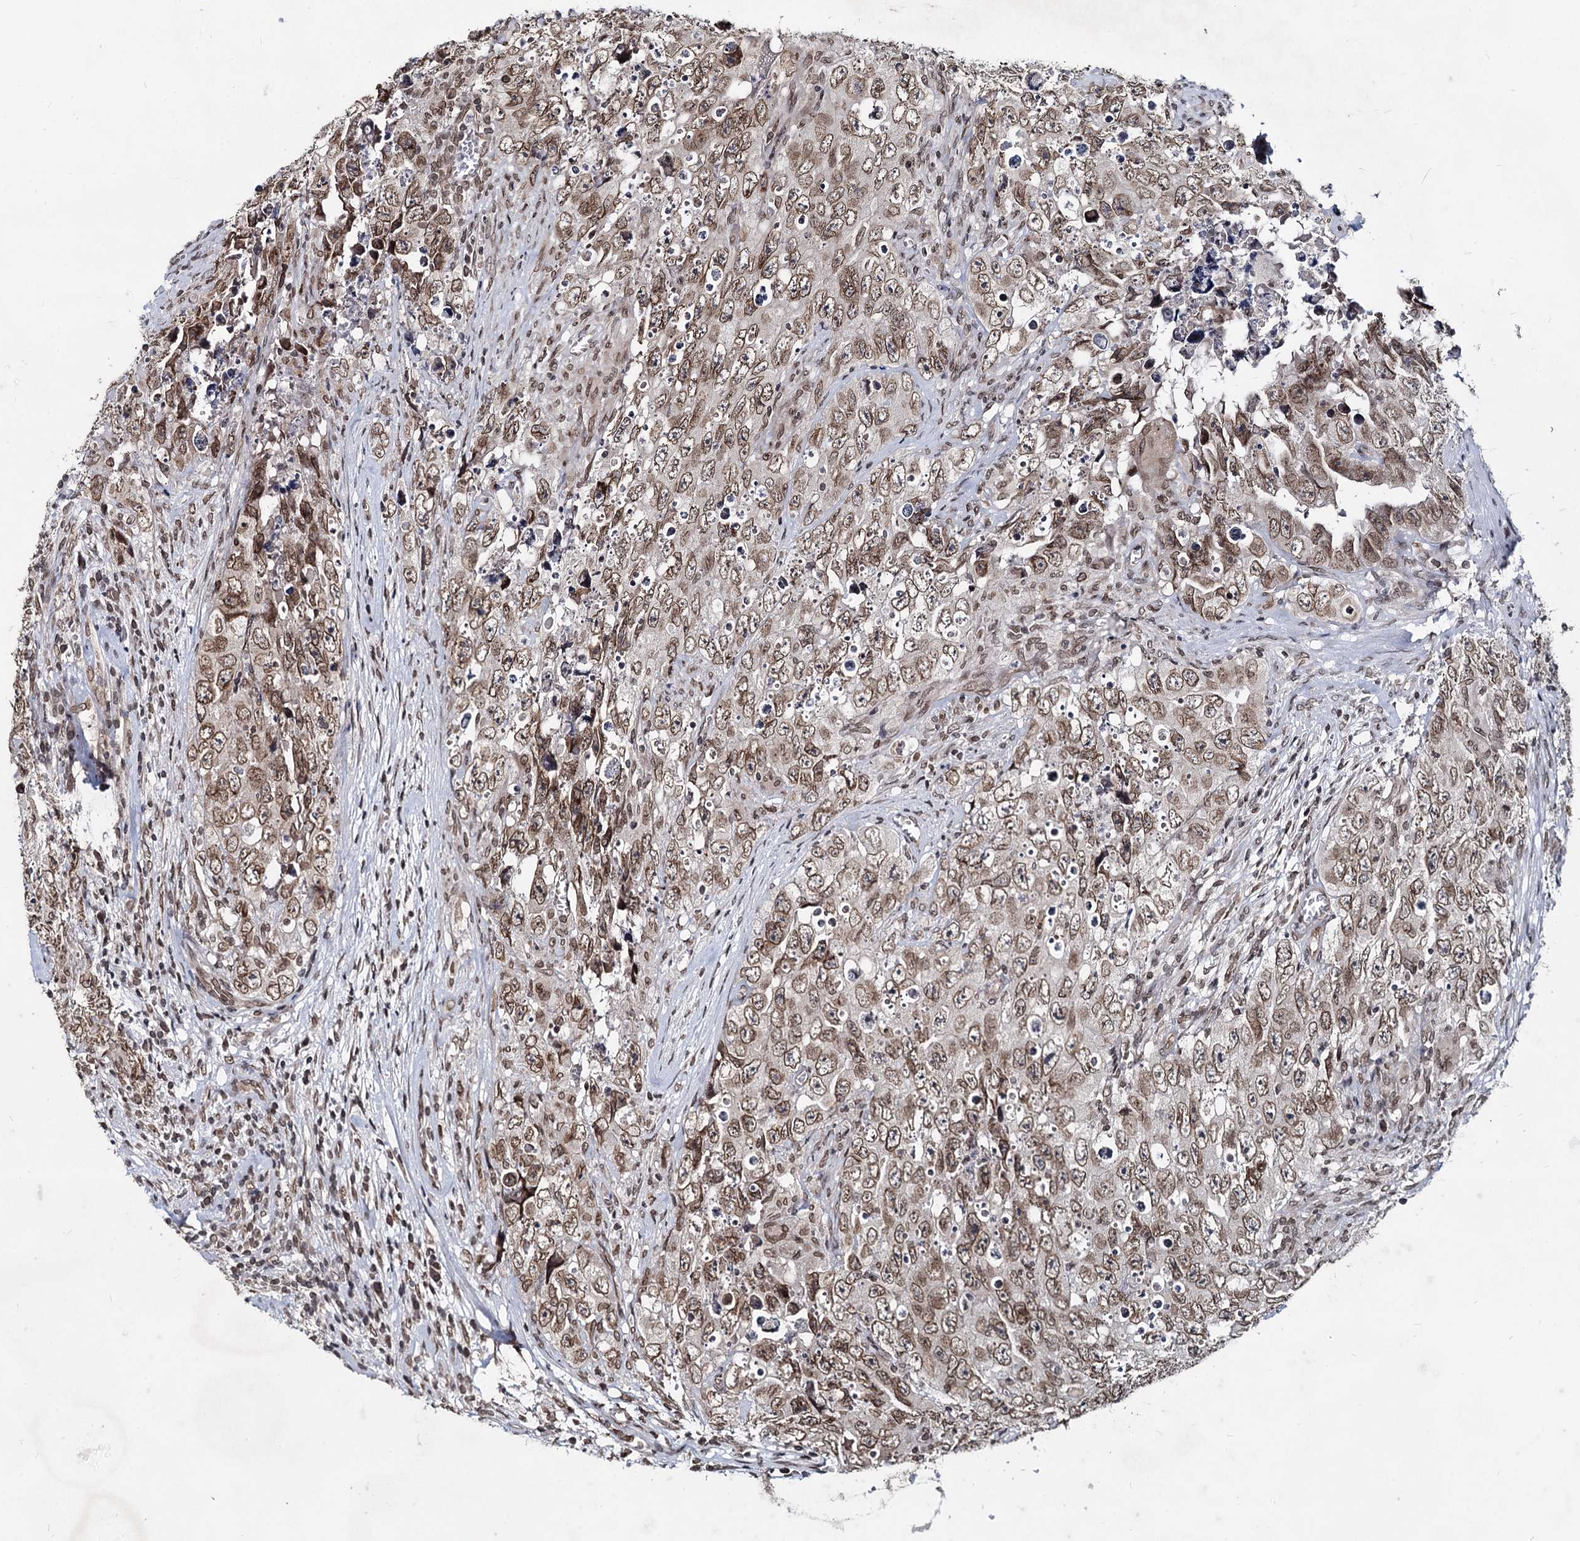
{"staining": {"intensity": "moderate", "quantity": ">75%", "location": "cytoplasmic/membranous,nuclear"}, "tissue": "testis cancer", "cell_type": "Tumor cells", "image_type": "cancer", "snomed": [{"axis": "morphology", "description": "Seminoma, NOS"}, {"axis": "morphology", "description": "Carcinoma, Embryonal, NOS"}, {"axis": "topography", "description": "Testis"}], "caption": "Immunohistochemical staining of human testis seminoma demonstrates medium levels of moderate cytoplasmic/membranous and nuclear staining in approximately >75% of tumor cells. The protein is stained brown, and the nuclei are stained in blue (DAB IHC with brightfield microscopy, high magnification).", "gene": "RNF6", "patient": {"sex": "male", "age": 43}}